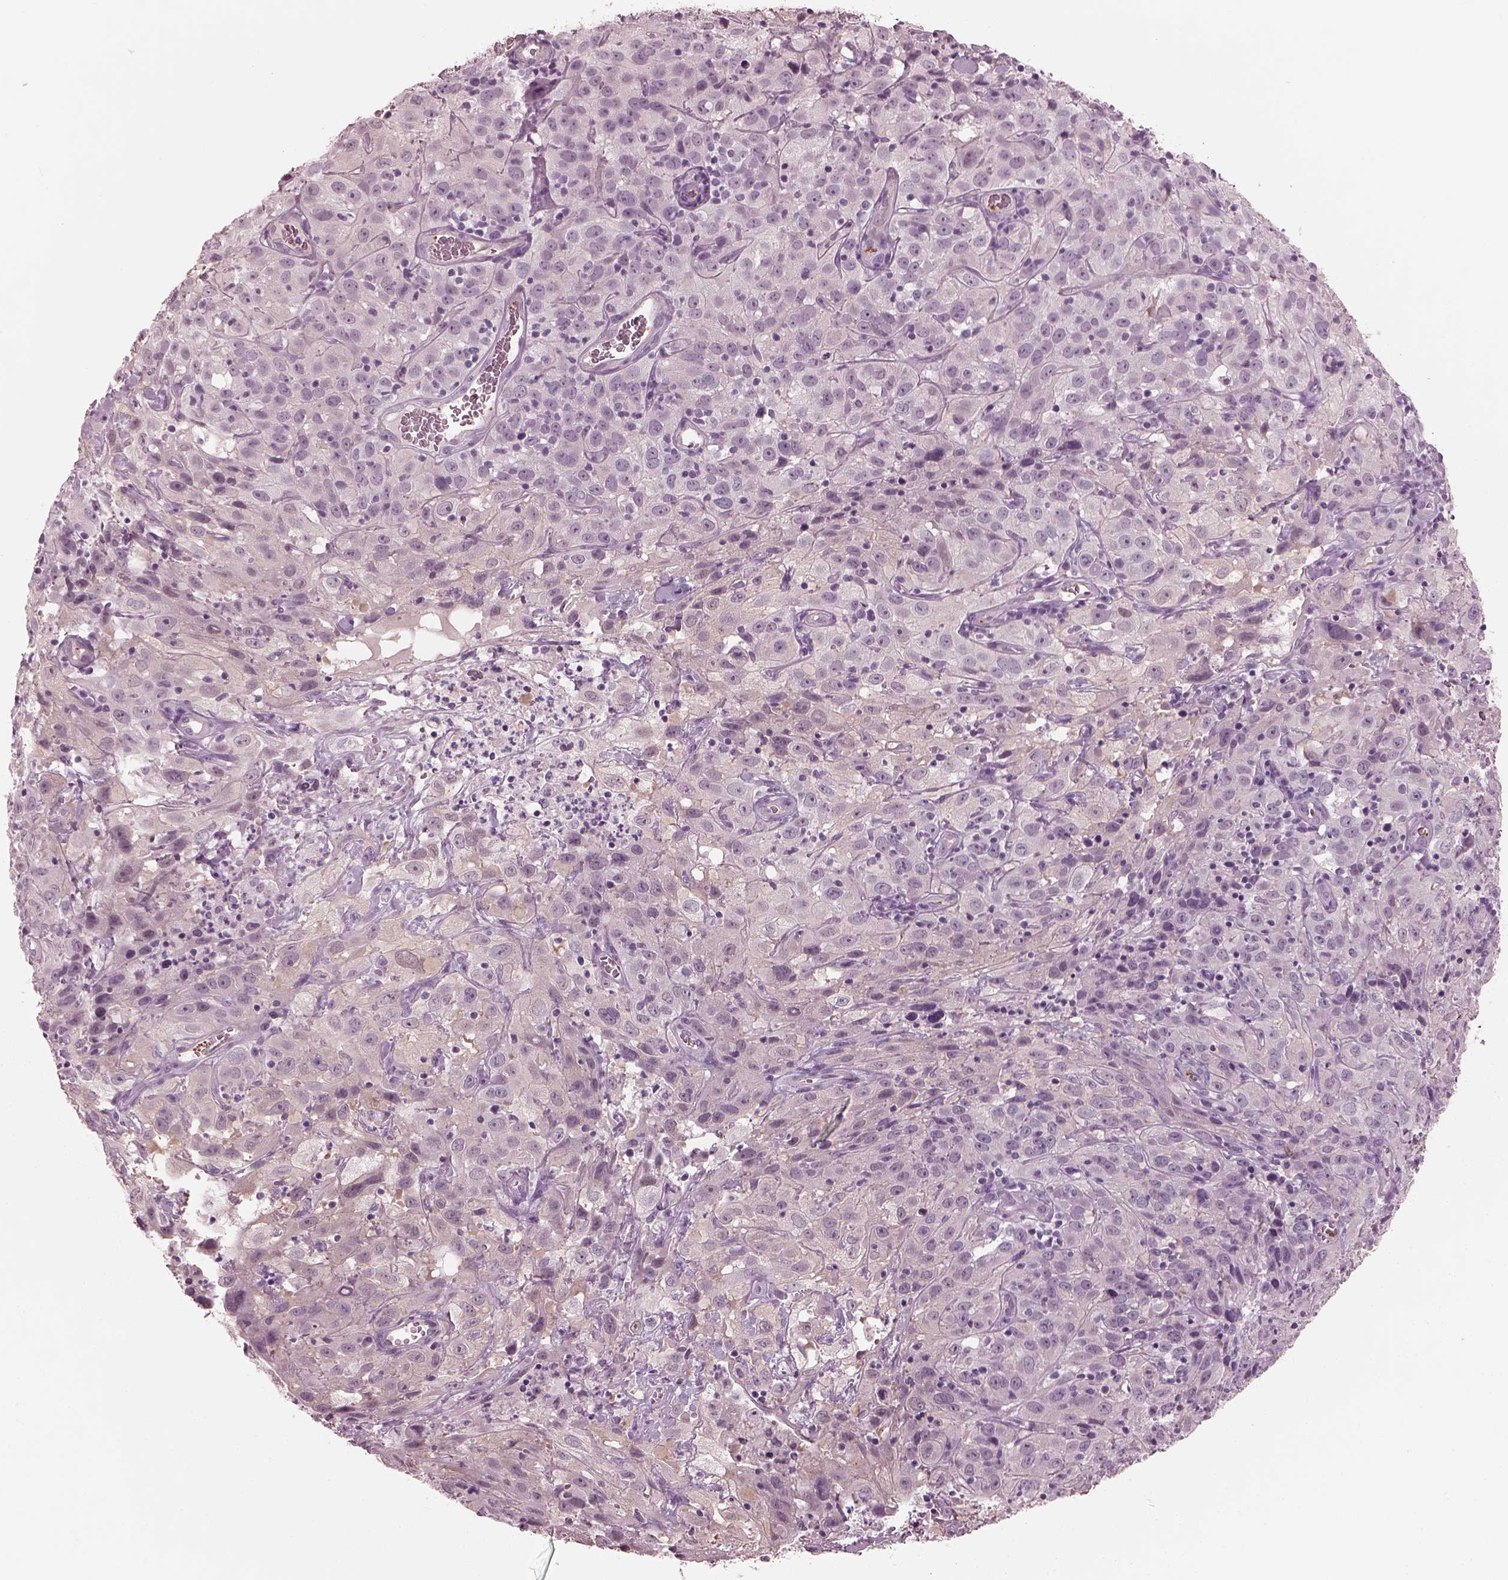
{"staining": {"intensity": "negative", "quantity": "none", "location": "none"}, "tissue": "cervical cancer", "cell_type": "Tumor cells", "image_type": "cancer", "snomed": [{"axis": "morphology", "description": "Squamous cell carcinoma, NOS"}, {"axis": "topography", "description": "Cervix"}], "caption": "An immunohistochemistry image of cervical squamous cell carcinoma is shown. There is no staining in tumor cells of cervical squamous cell carcinoma. (IHC, brightfield microscopy, high magnification).", "gene": "EIF4E1B", "patient": {"sex": "female", "age": 32}}